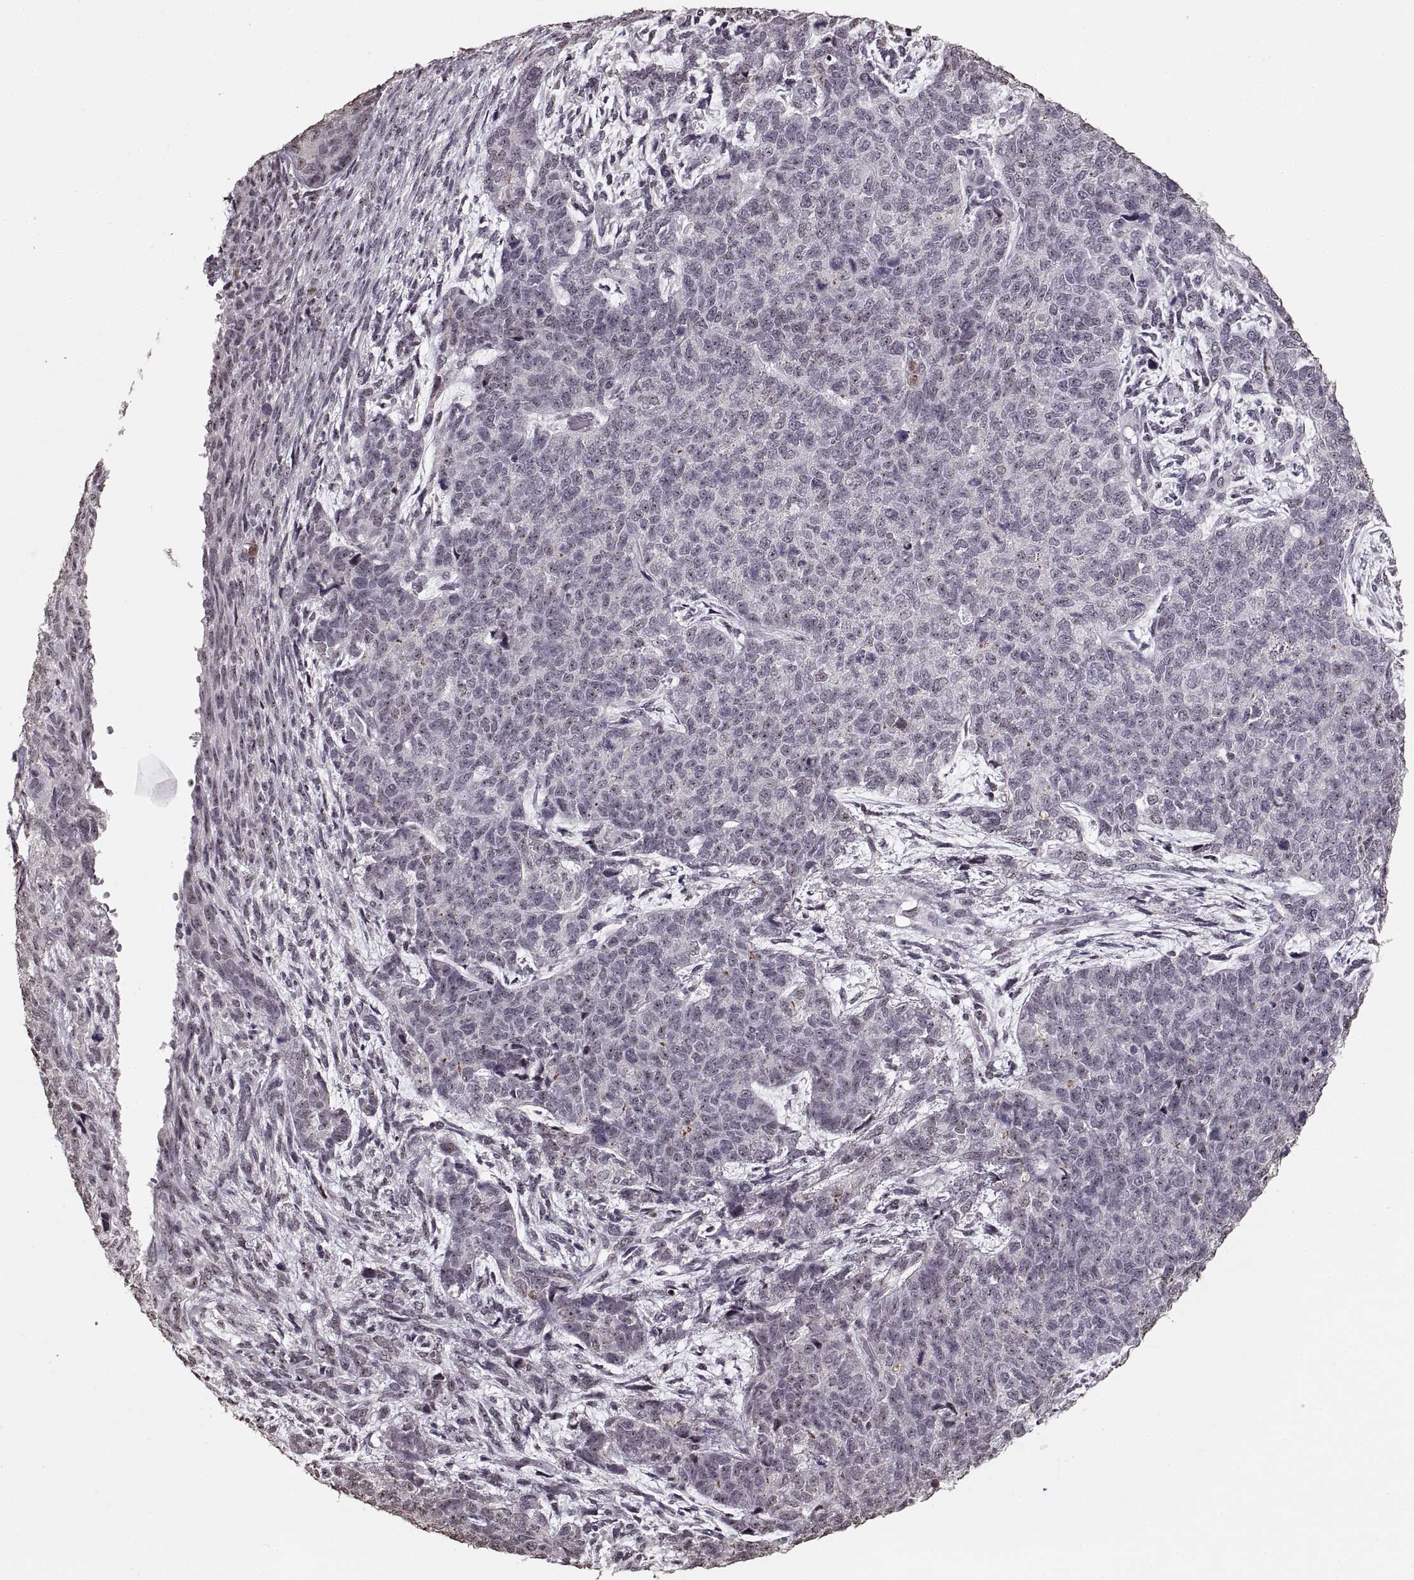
{"staining": {"intensity": "negative", "quantity": "none", "location": "none"}, "tissue": "cervical cancer", "cell_type": "Tumor cells", "image_type": "cancer", "snomed": [{"axis": "morphology", "description": "Squamous cell carcinoma, NOS"}, {"axis": "topography", "description": "Cervix"}], "caption": "Cervical cancer (squamous cell carcinoma) was stained to show a protein in brown. There is no significant positivity in tumor cells. (DAB (3,3'-diaminobenzidine) immunohistochemistry (IHC), high magnification).", "gene": "PALS1", "patient": {"sex": "female", "age": 63}}